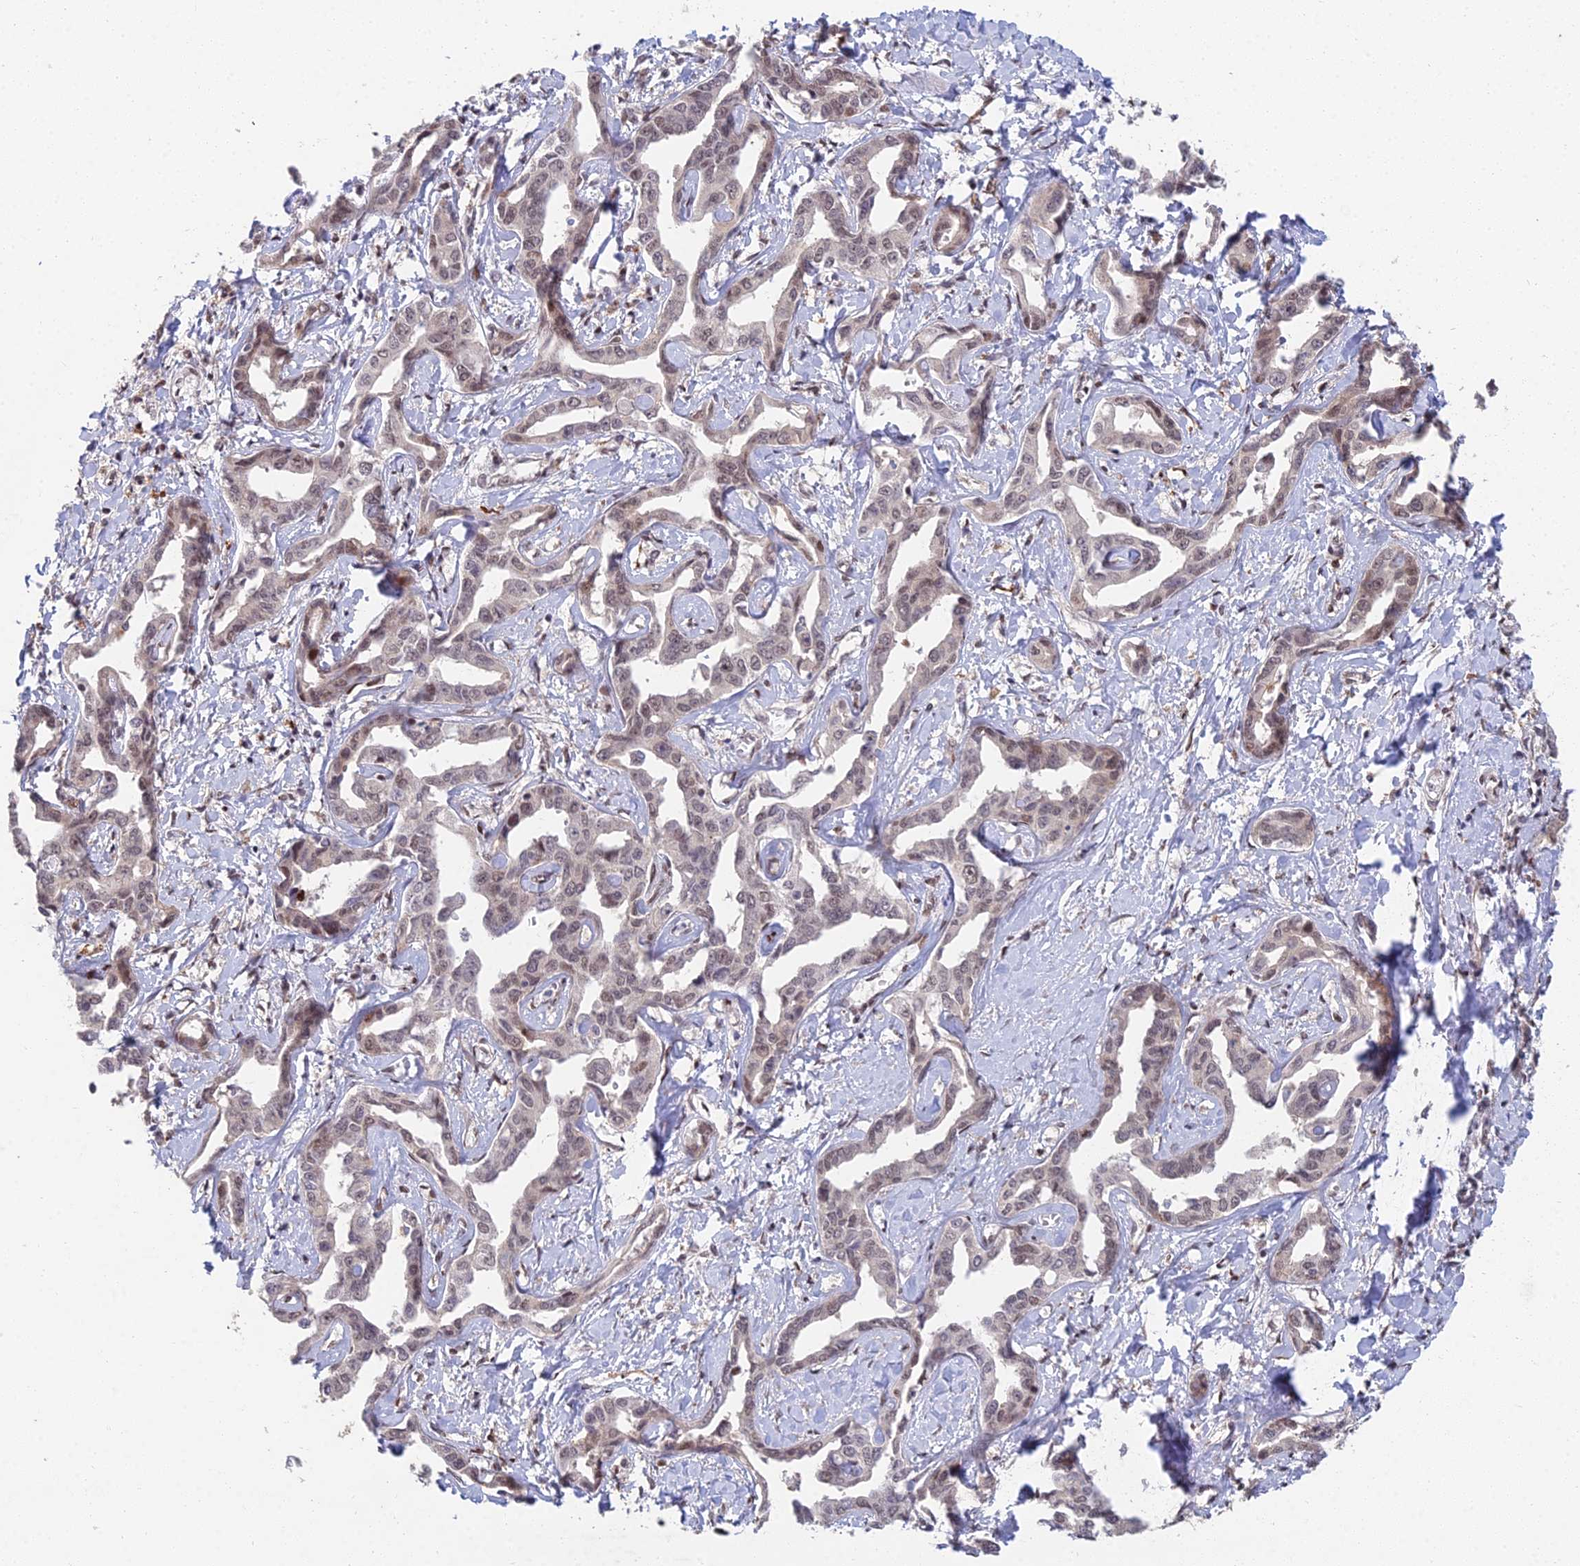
{"staining": {"intensity": "weak", "quantity": ">75%", "location": "nuclear"}, "tissue": "liver cancer", "cell_type": "Tumor cells", "image_type": "cancer", "snomed": [{"axis": "morphology", "description": "Cholangiocarcinoma"}, {"axis": "topography", "description": "Liver"}], "caption": "Protein expression analysis of liver cholangiocarcinoma exhibits weak nuclear expression in about >75% of tumor cells.", "gene": "ABHD17A", "patient": {"sex": "male", "age": 59}}